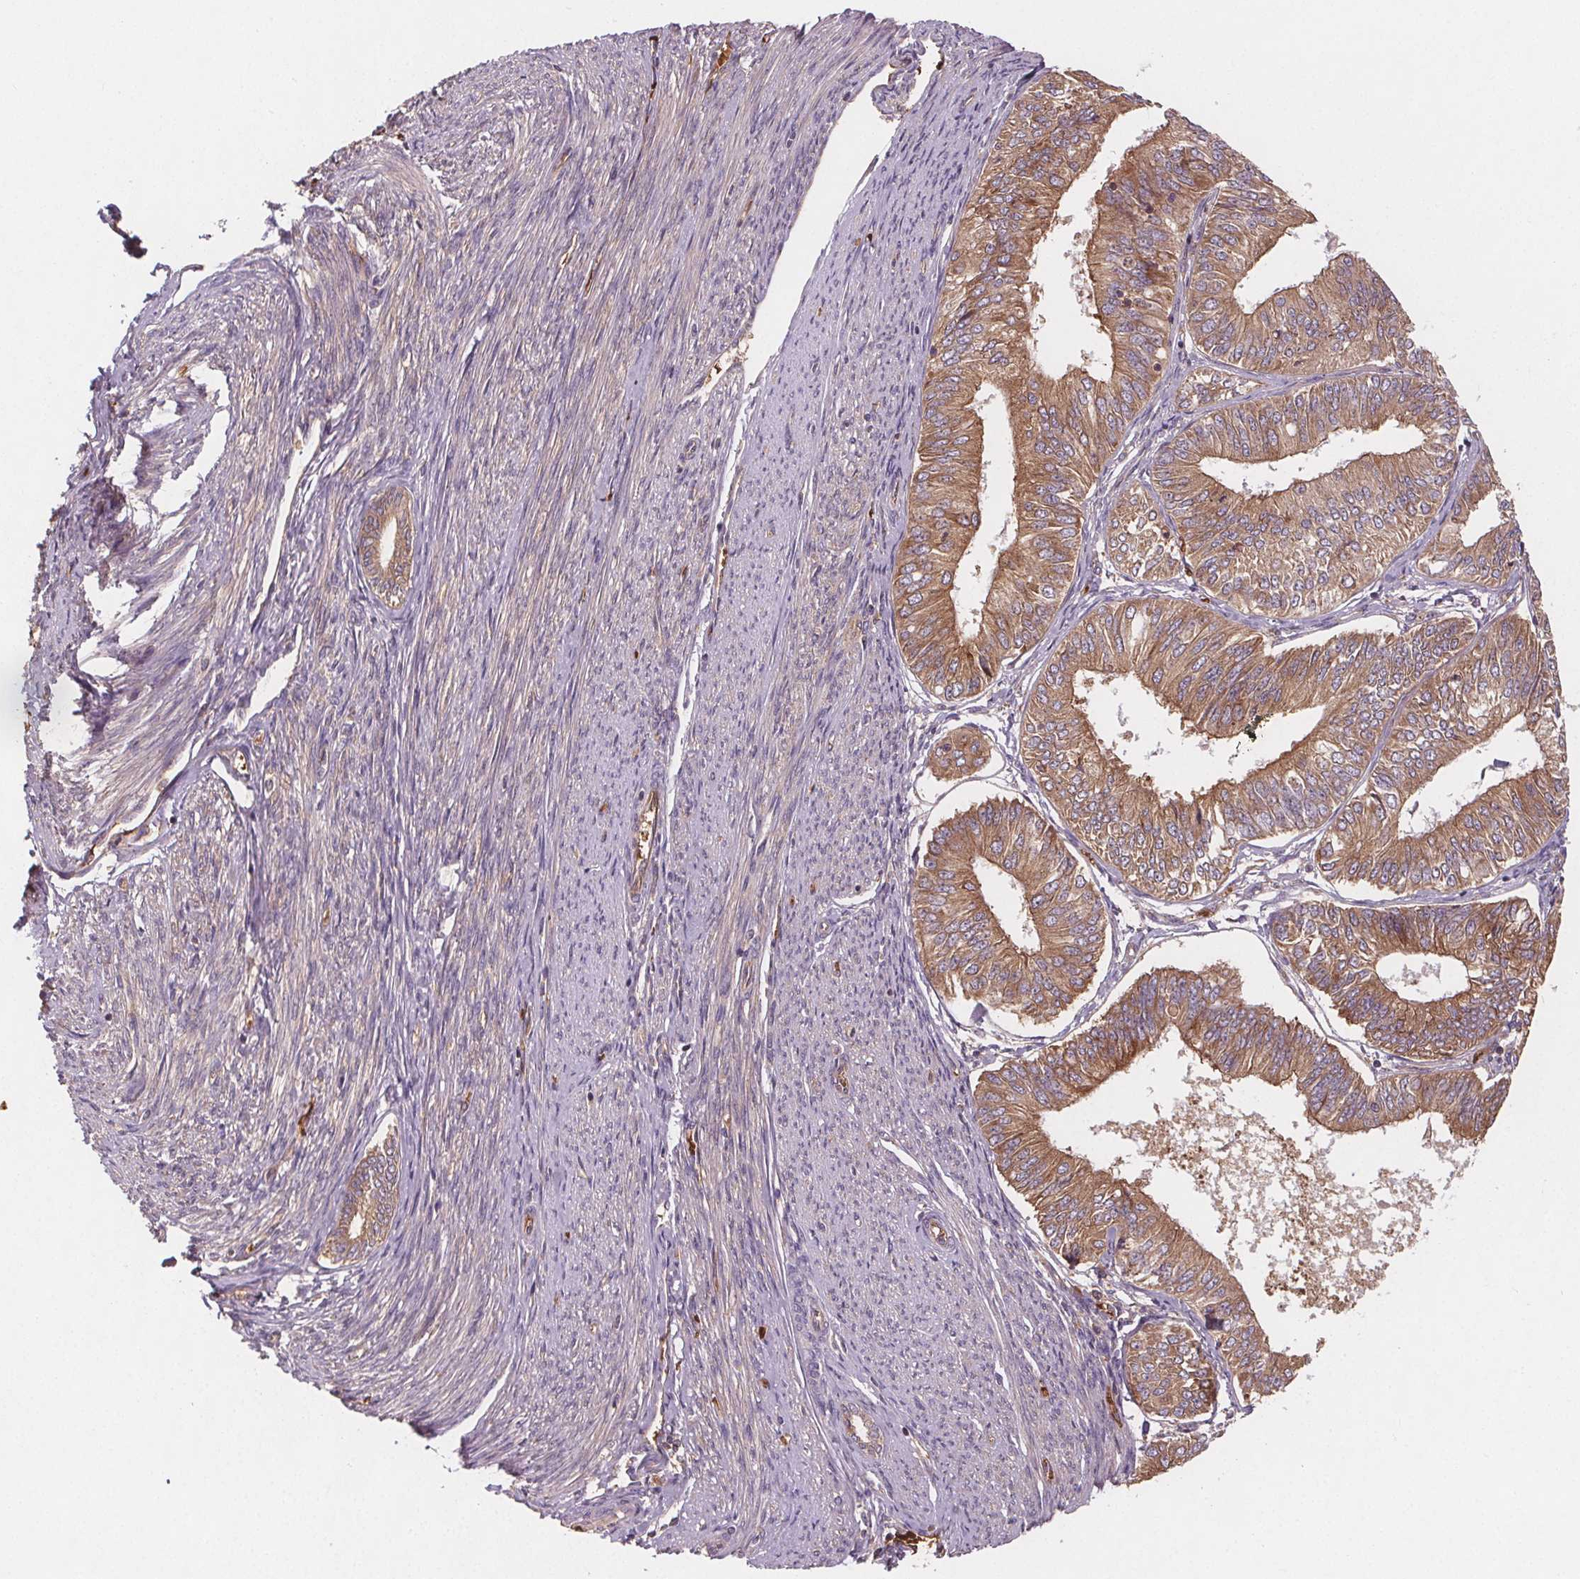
{"staining": {"intensity": "moderate", "quantity": ">75%", "location": "cytoplasmic/membranous"}, "tissue": "endometrial cancer", "cell_type": "Tumor cells", "image_type": "cancer", "snomed": [{"axis": "morphology", "description": "Adenocarcinoma, NOS"}, {"axis": "topography", "description": "Endometrium"}], "caption": "Adenocarcinoma (endometrial) stained with a brown dye demonstrates moderate cytoplasmic/membranous positive expression in approximately >75% of tumor cells.", "gene": "EIF3D", "patient": {"sex": "female", "age": 58}}